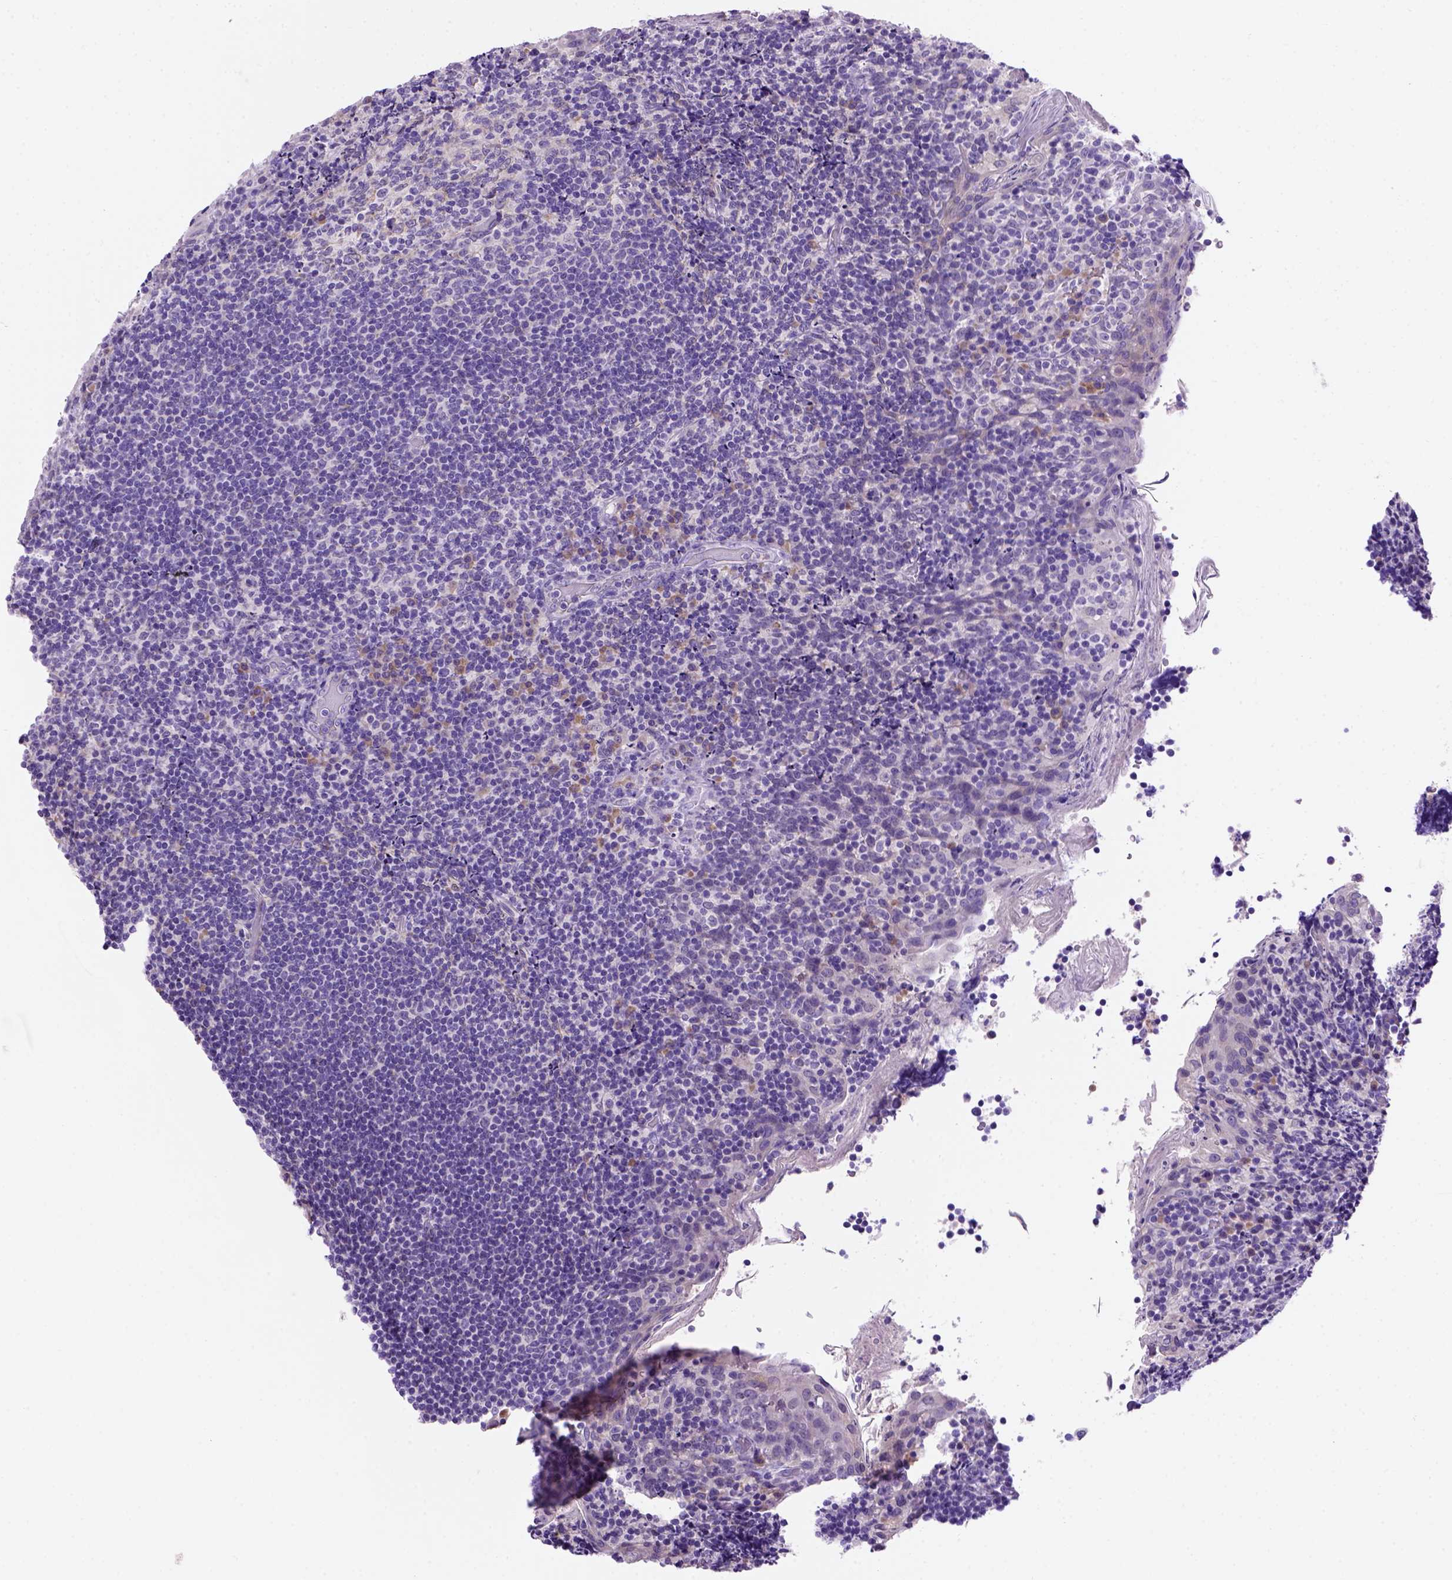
{"staining": {"intensity": "moderate", "quantity": "25%-75%", "location": "cytoplasmic/membranous"}, "tissue": "tonsil", "cell_type": "Germinal center cells", "image_type": "normal", "snomed": [{"axis": "morphology", "description": "Normal tissue, NOS"}, {"axis": "topography", "description": "Tonsil"}], "caption": "Brown immunohistochemical staining in normal tonsil displays moderate cytoplasmic/membranous expression in approximately 25%-75% of germinal center cells. The protein is shown in brown color, while the nuclei are stained blue.", "gene": "FAM81B", "patient": {"sex": "female", "age": 10}}